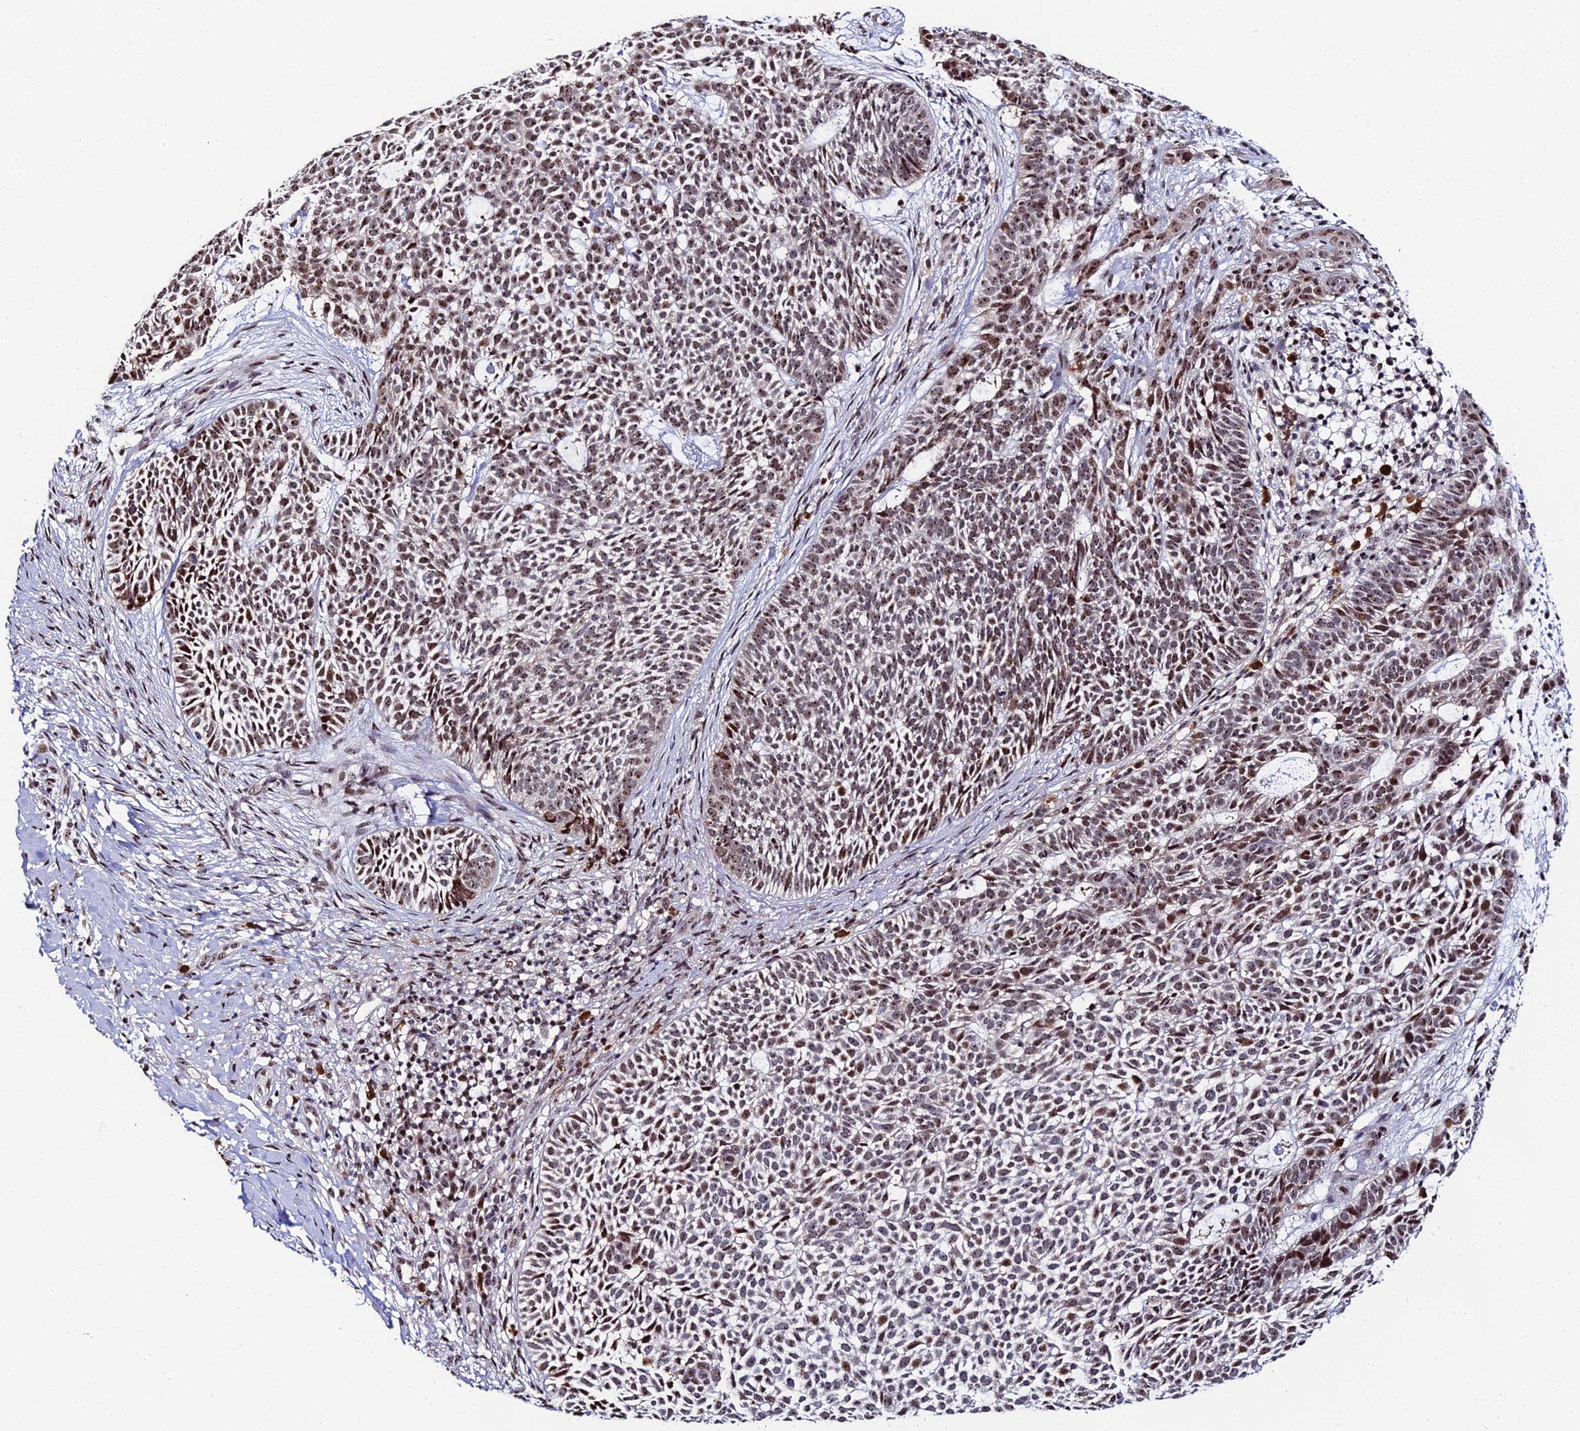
{"staining": {"intensity": "moderate", "quantity": ">75%", "location": "nuclear"}, "tissue": "skin cancer", "cell_type": "Tumor cells", "image_type": "cancer", "snomed": [{"axis": "morphology", "description": "Basal cell carcinoma"}, {"axis": "topography", "description": "Skin"}], "caption": "Immunohistochemical staining of basal cell carcinoma (skin) demonstrates medium levels of moderate nuclear protein expression in approximately >75% of tumor cells. (Brightfield microscopy of DAB IHC at high magnification).", "gene": "TIFA", "patient": {"sex": "female", "age": 78}}